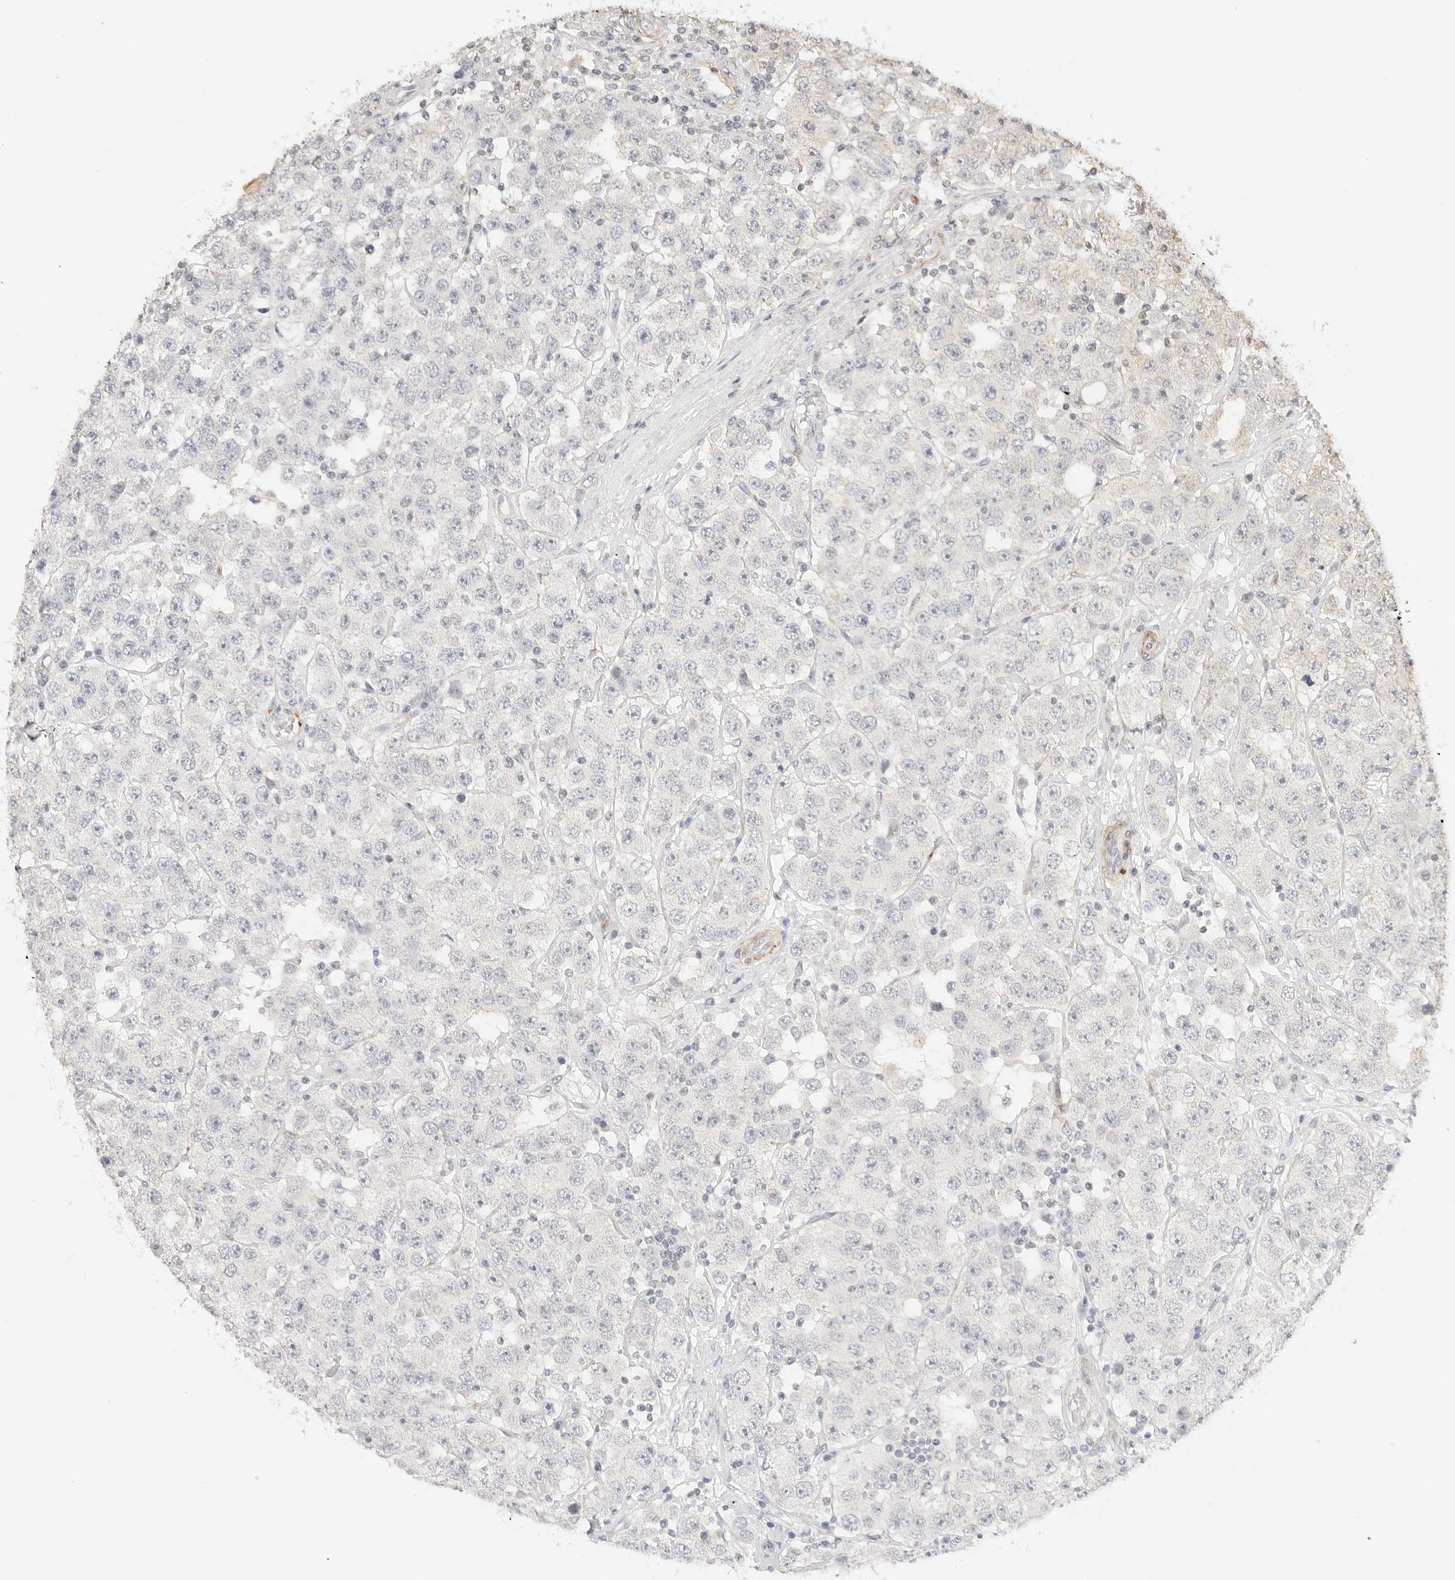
{"staining": {"intensity": "negative", "quantity": "none", "location": "none"}, "tissue": "testis cancer", "cell_type": "Tumor cells", "image_type": "cancer", "snomed": [{"axis": "morphology", "description": "Seminoma, NOS"}, {"axis": "topography", "description": "Testis"}], "caption": "An immunohistochemistry (IHC) image of testis cancer (seminoma) is shown. There is no staining in tumor cells of testis cancer (seminoma).", "gene": "PCDH19", "patient": {"sex": "male", "age": 28}}